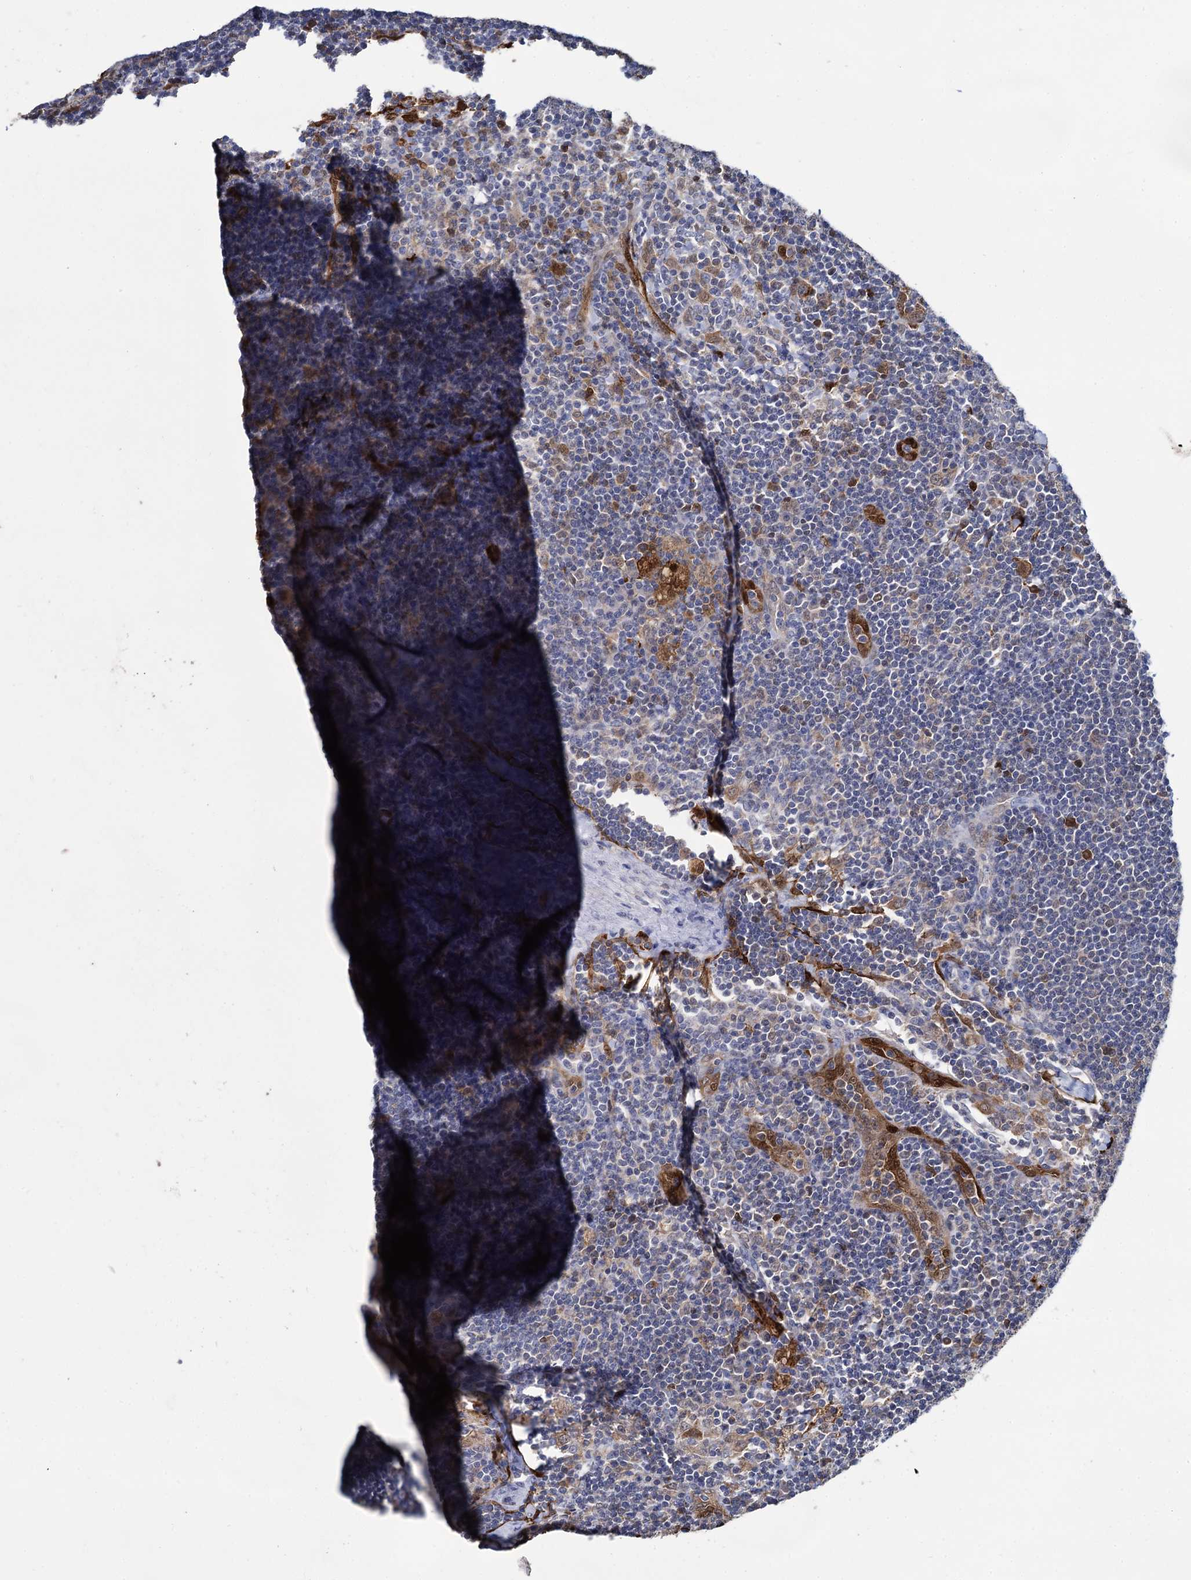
{"staining": {"intensity": "moderate", "quantity": ">75%", "location": "cytoplasmic/membranous"}, "tissue": "lymph node", "cell_type": "Germinal center cells", "image_type": "normal", "snomed": [{"axis": "morphology", "description": "Normal tissue, NOS"}, {"axis": "topography", "description": "Lymph node"}], "caption": "A medium amount of moderate cytoplasmic/membranous expression is appreciated in about >75% of germinal center cells in unremarkable lymph node.", "gene": "FABP5", "patient": {"sex": "male", "age": 24}}